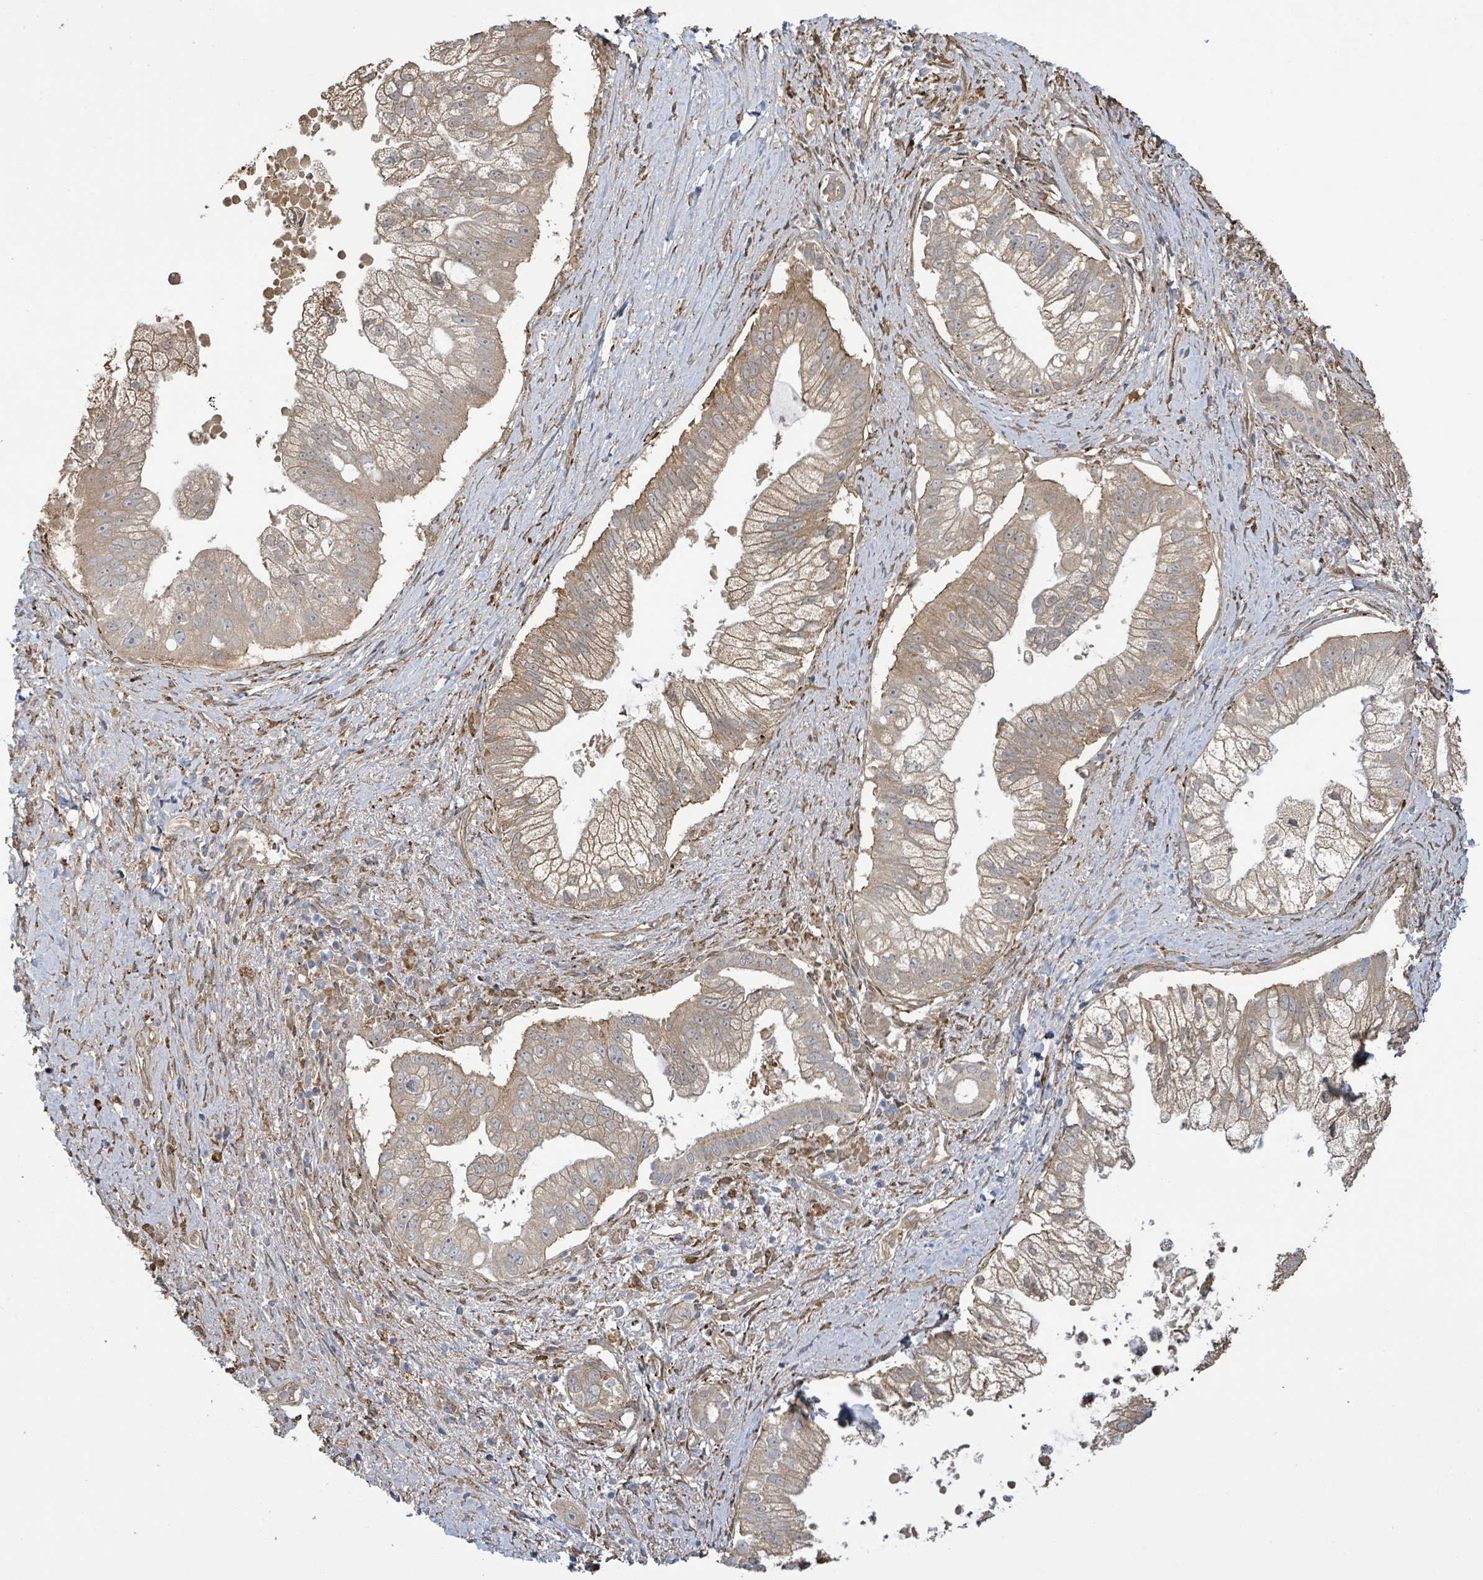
{"staining": {"intensity": "weak", "quantity": ">75%", "location": "cytoplasmic/membranous"}, "tissue": "pancreatic cancer", "cell_type": "Tumor cells", "image_type": "cancer", "snomed": [{"axis": "morphology", "description": "Adenocarcinoma, NOS"}, {"axis": "topography", "description": "Pancreas"}], "caption": "IHC (DAB (3,3'-diaminobenzidine)) staining of human pancreatic cancer displays weak cytoplasmic/membranous protein expression in approximately >75% of tumor cells.", "gene": "ARPIN", "patient": {"sex": "male", "age": 70}}